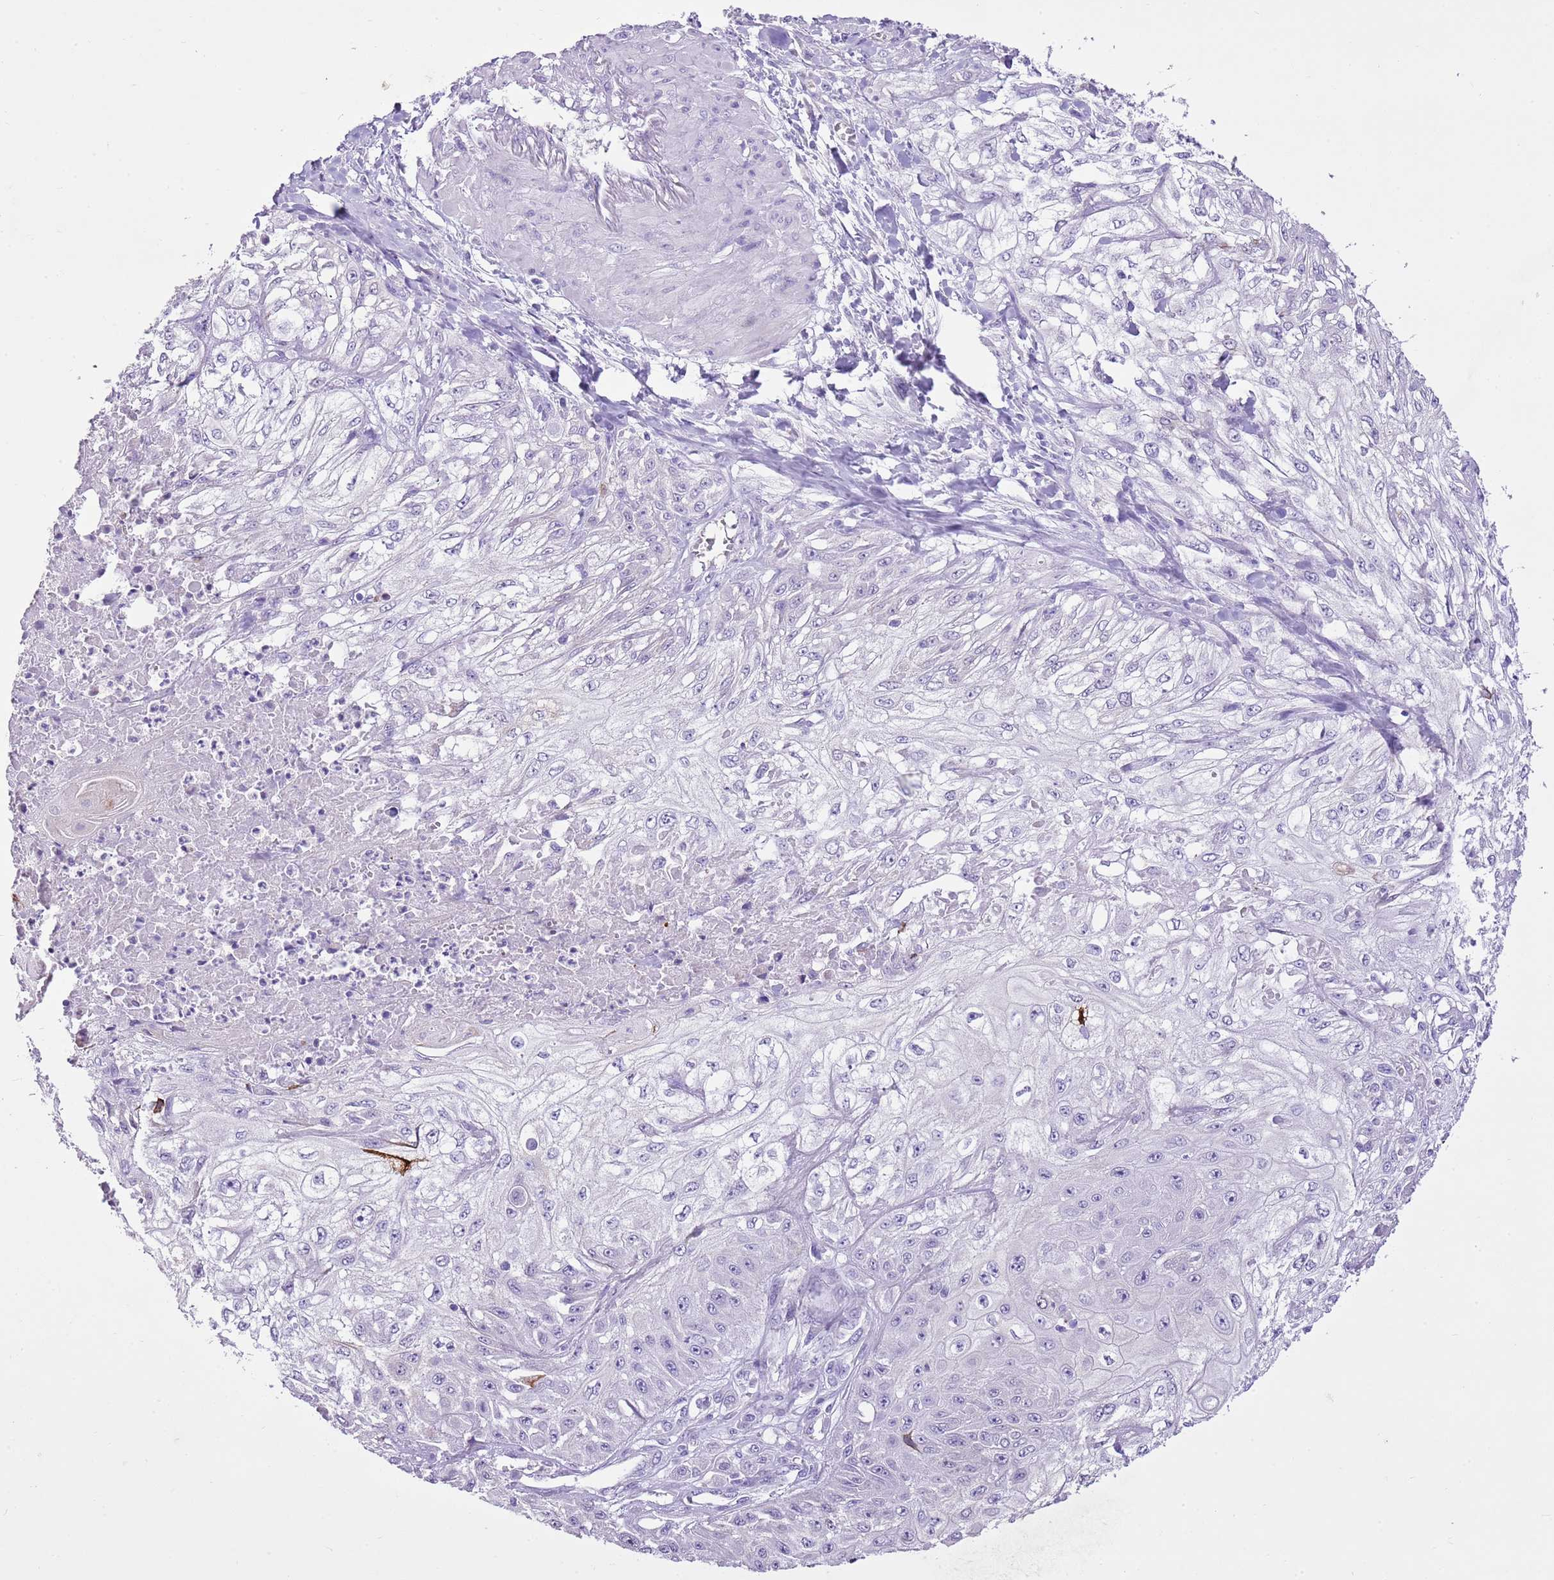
{"staining": {"intensity": "negative", "quantity": "none", "location": "none"}, "tissue": "skin cancer", "cell_type": "Tumor cells", "image_type": "cancer", "snomed": [{"axis": "morphology", "description": "Squamous cell carcinoma, NOS"}, {"axis": "morphology", "description": "Squamous cell carcinoma, metastatic, NOS"}, {"axis": "topography", "description": "Skin"}, {"axis": "topography", "description": "Lymph node"}], "caption": "Skin cancer (squamous cell carcinoma) was stained to show a protein in brown. There is no significant expression in tumor cells.", "gene": "XPO7", "patient": {"sex": "male", "age": 75}}